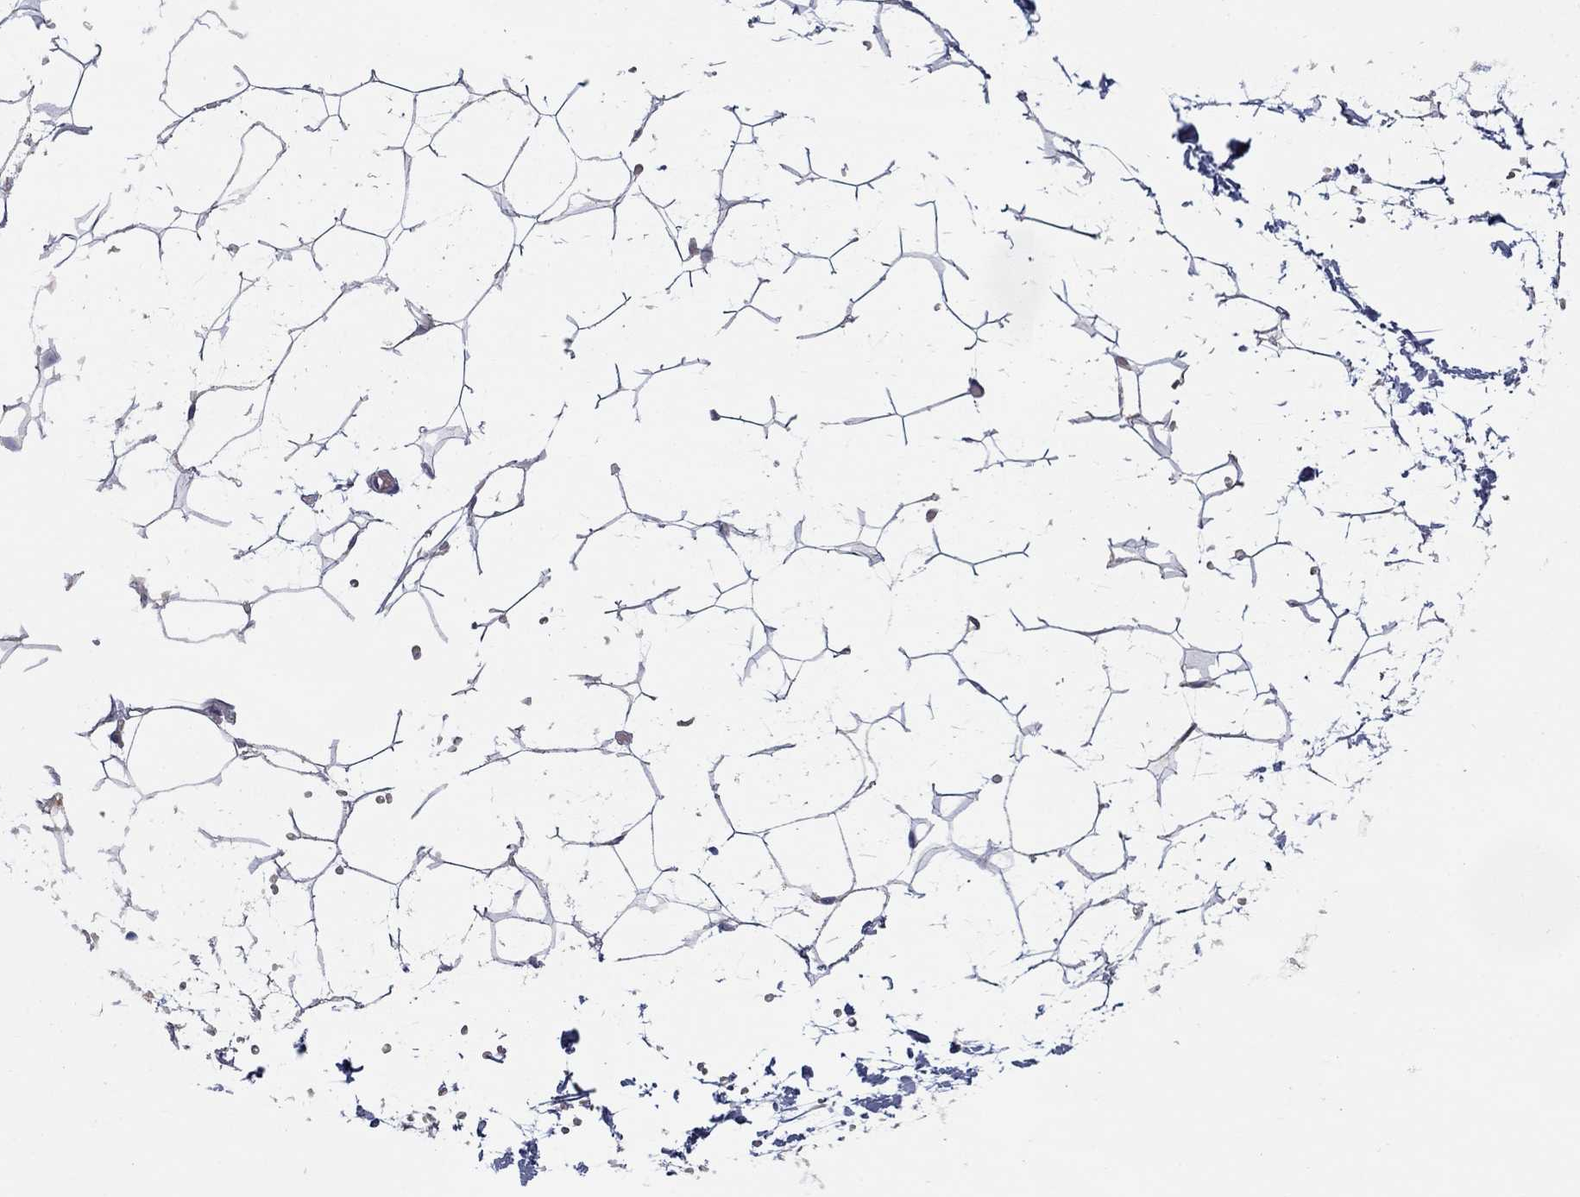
{"staining": {"intensity": "negative", "quantity": "none", "location": "none"}, "tissue": "adipose tissue", "cell_type": "Adipocytes", "image_type": "normal", "snomed": [{"axis": "morphology", "description": "Normal tissue, NOS"}, {"axis": "topography", "description": "Skin"}, {"axis": "topography", "description": "Peripheral nerve tissue"}], "caption": "A photomicrograph of adipose tissue stained for a protein shows no brown staining in adipocytes. (DAB (3,3'-diaminobenzidine) IHC, high magnification).", "gene": "HPS5", "patient": {"sex": "female", "age": 56}}